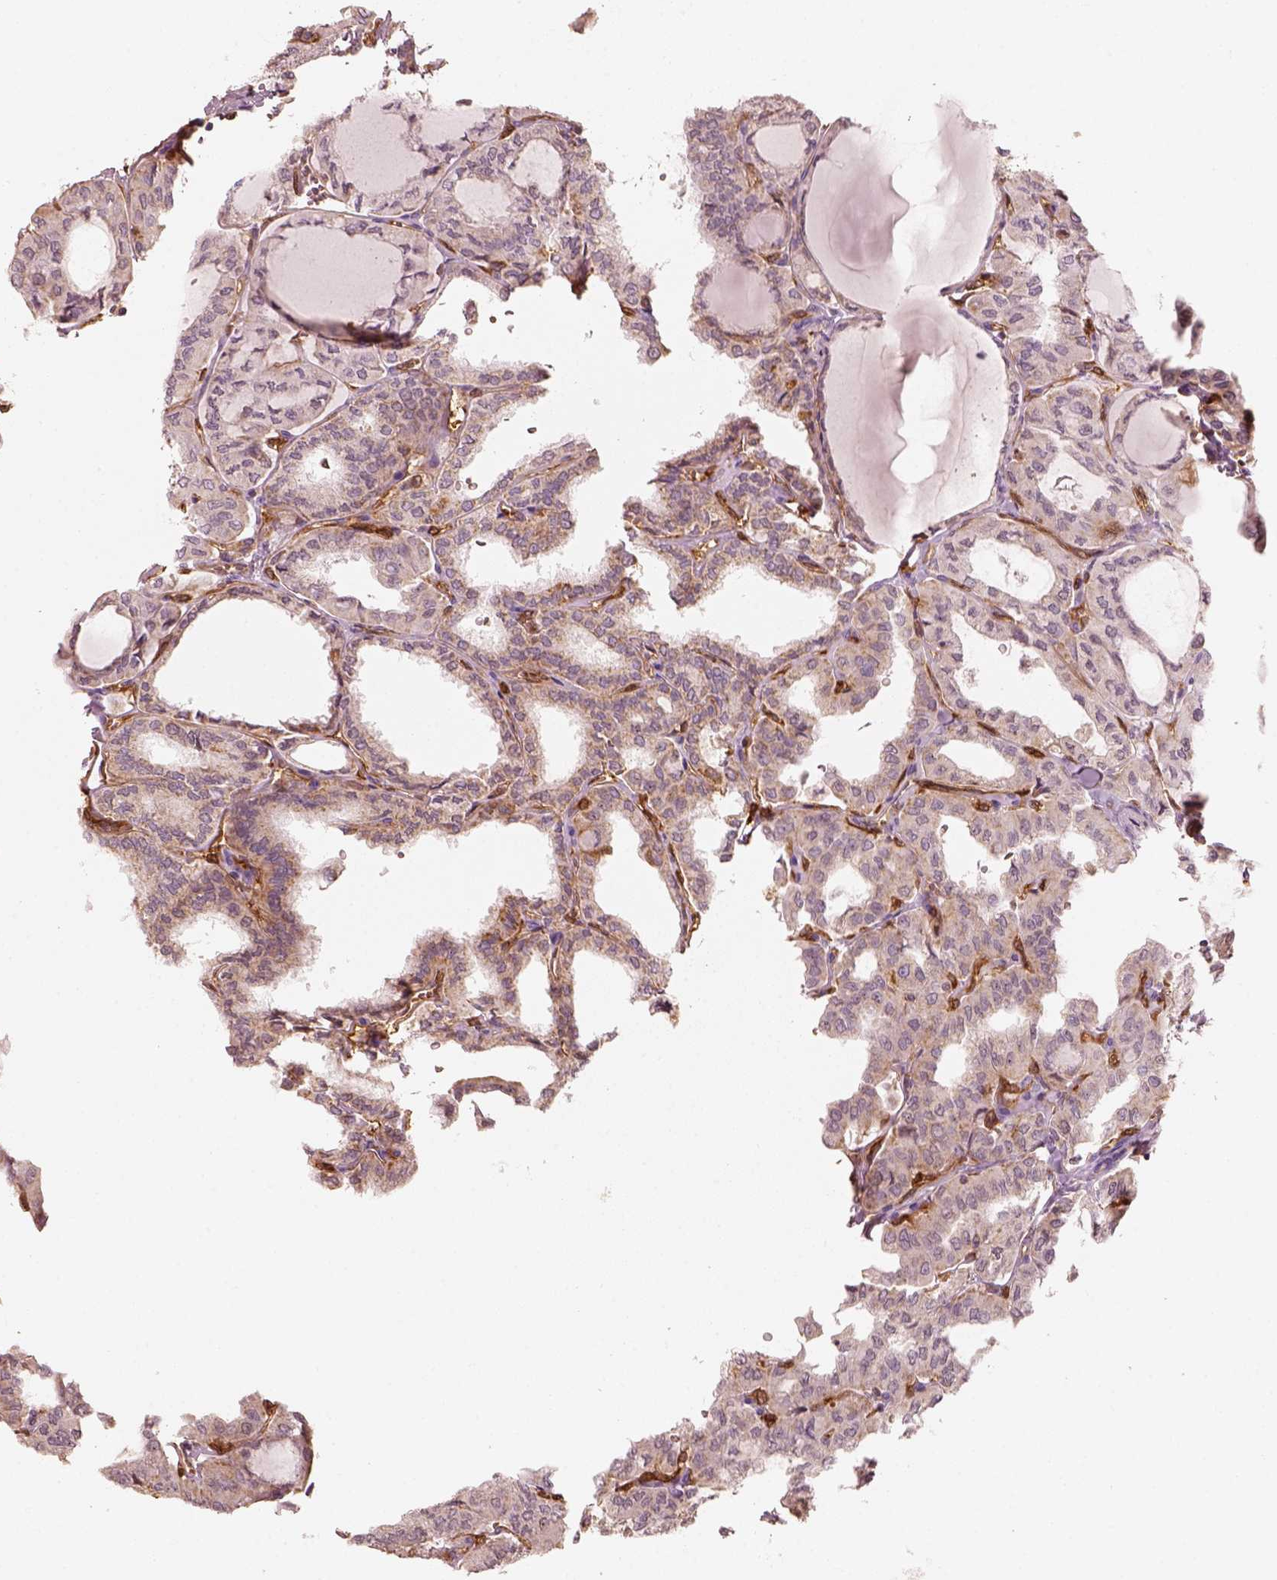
{"staining": {"intensity": "negative", "quantity": "none", "location": "none"}, "tissue": "thyroid cancer", "cell_type": "Tumor cells", "image_type": "cancer", "snomed": [{"axis": "morphology", "description": "Papillary adenocarcinoma, NOS"}, {"axis": "topography", "description": "Thyroid gland"}], "caption": "Immunohistochemistry (IHC) photomicrograph of human thyroid cancer (papillary adenocarcinoma) stained for a protein (brown), which demonstrates no expression in tumor cells.", "gene": "FSCN1", "patient": {"sex": "male", "age": 20}}